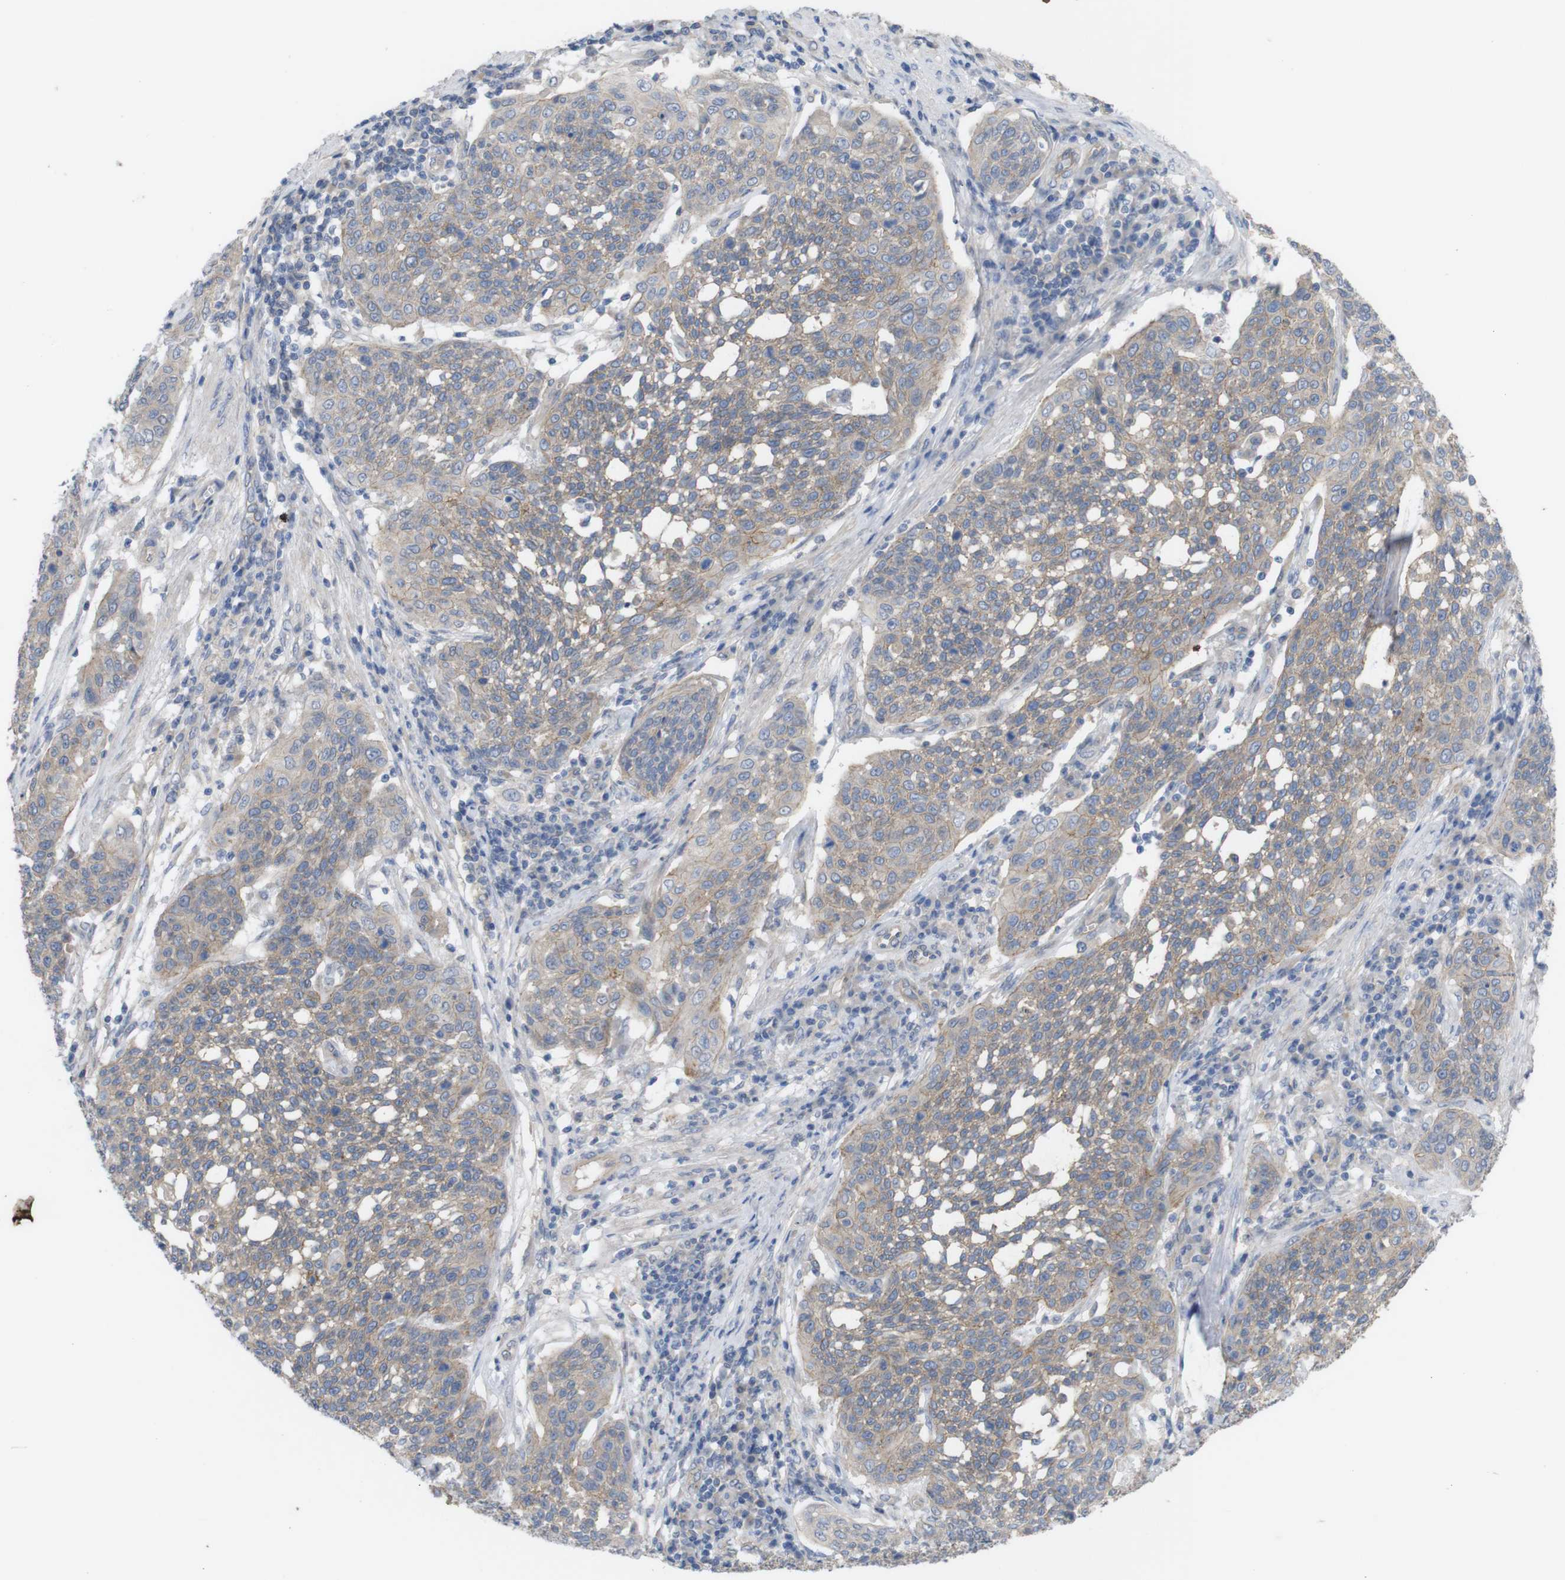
{"staining": {"intensity": "weak", "quantity": "<25%", "location": "cytoplasmic/membranous"}, "tissue": "cervical cancer", "cell_type": "Tumor cells", "image_type": "cancer", "snomed": [{"axis": "morphology", "description": "Squamous cell carcinoma, NOS"}, {"axis": "topography", "description": "Cervix"}], "caption": "Human cervical cancer stained for a protein using immunohistochemistry reveals no expression in tumor cells.", "gene": "KIDINS220", "patient": {"sex": "female", "age": 34}}